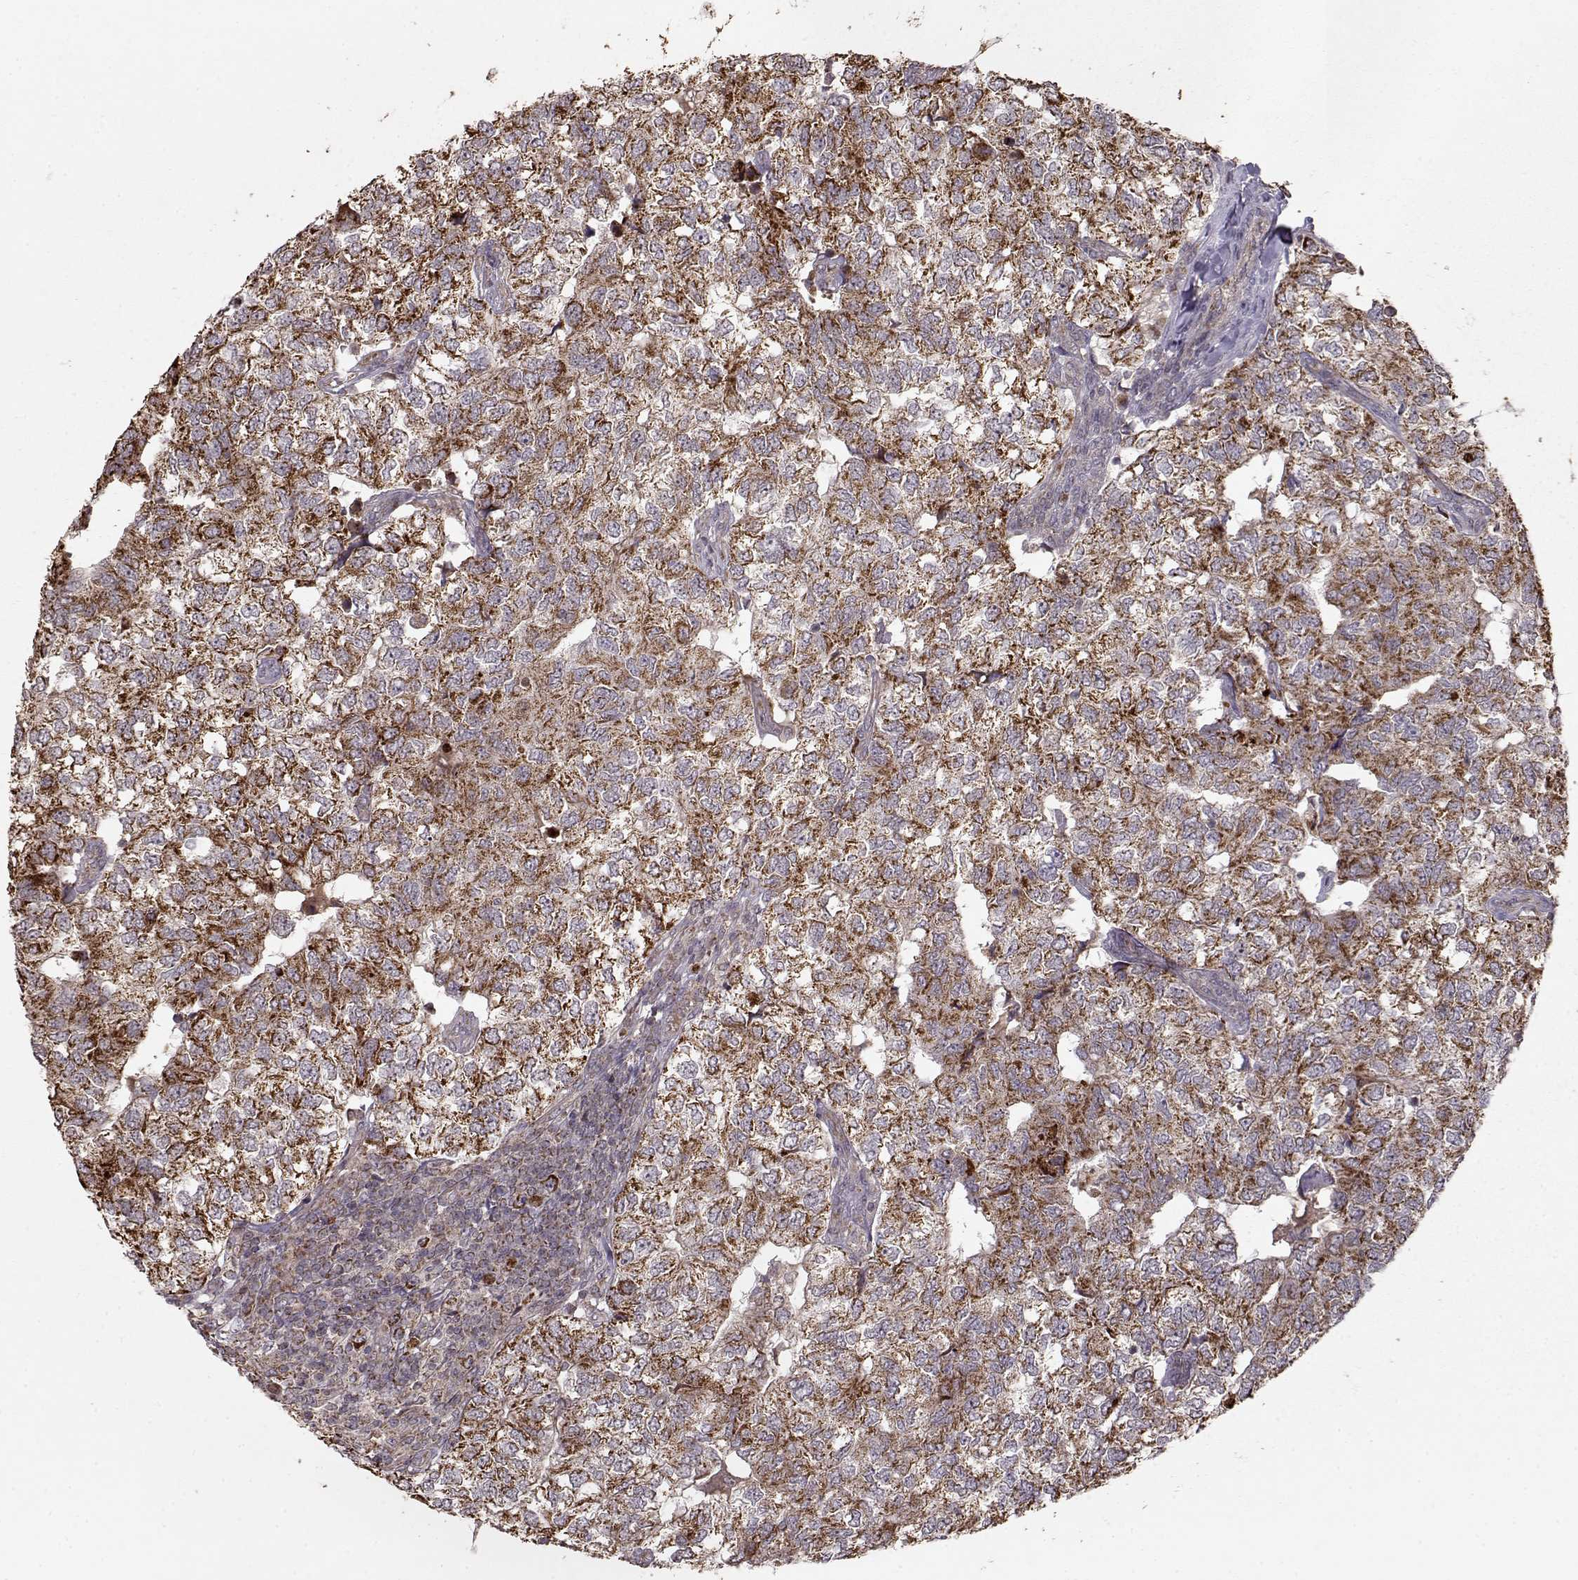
{"staining": {"intensity": "strong", "quantity": ">75%", "location": "cytoplasmic/membranous"}, "tissue": "breast cancer", "cell_type": "Tumor cells", "image_type": "cancer", "snomed": [{"axis": "morphology", "description": "Duct carcinoma"}, {"axis": "topography", "description": "Breast"}], "caption": "An immunohistochemistry (IHC) photomicrograph of neoplastic tissue is shown. Protein staining in brown labels strong cytoplasmic/membranous positivity in infiltrating ductal carcinoma (breast) within tumor cells. (IHC, brightfield microscopy, high magnification).", "gene": "CMTM3", "patient": {"sex": "female", "age": 30}}